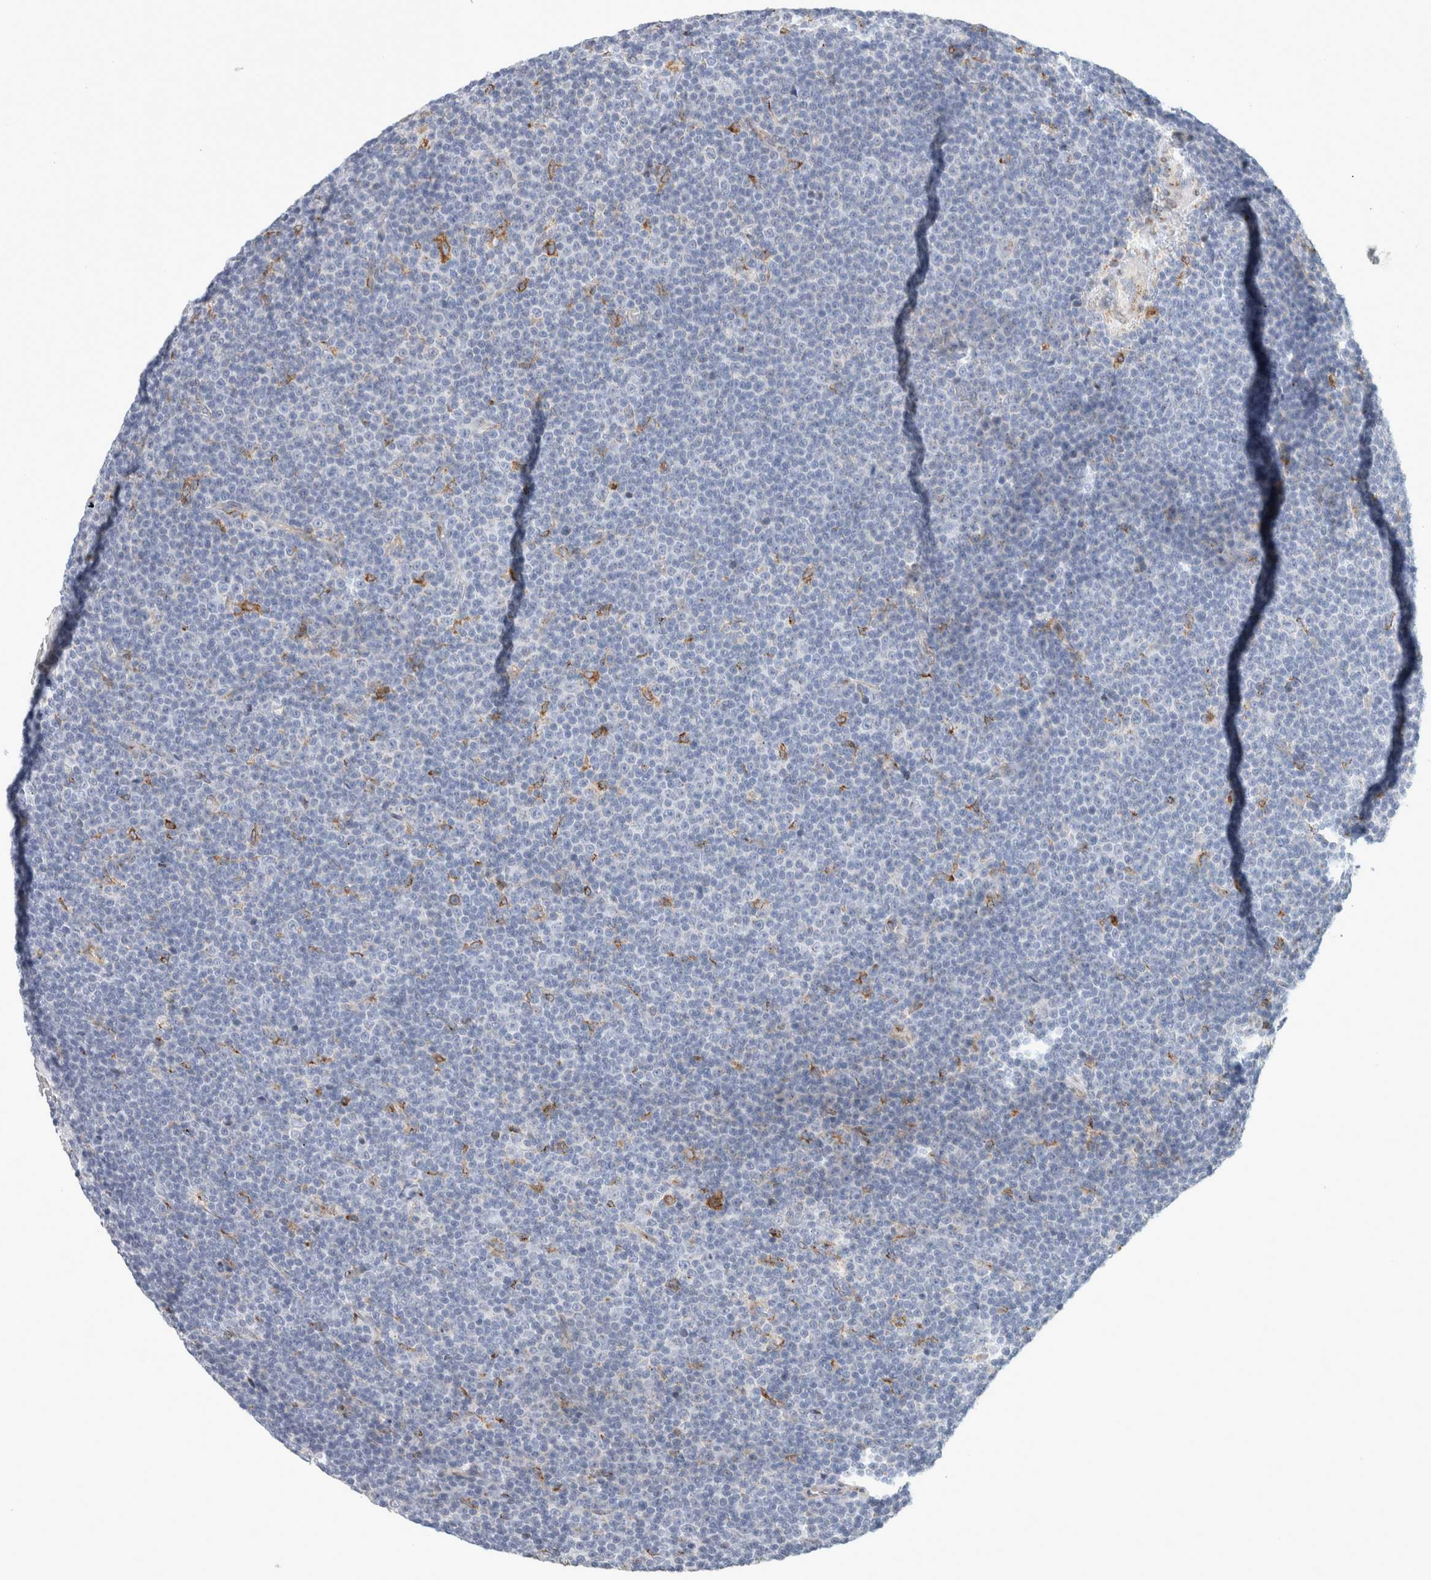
{"staining": {"intensity": "negative", "quantity": "none", "location": "none"}, "tissue": "lymphoma", "cell_type": "Tumor cells", "image_type": "cancer", "snomed": [{"axis": "morphology", "description": "Malignant lymphoma, non-Hodgkin's type, Low grade"}, {"axis": "topography", "description": "Lymph node"}], "caption": "Immunohistochemistry (IHC) photomicrograph of neoplastic tissue: low-grade malignant lymphoma, non-Hodgkin's type stained with DAB shows no significant protein expression in tumor cells.", "gene": "MCFD2", "patient": {"sex": "female", "age": 67}}